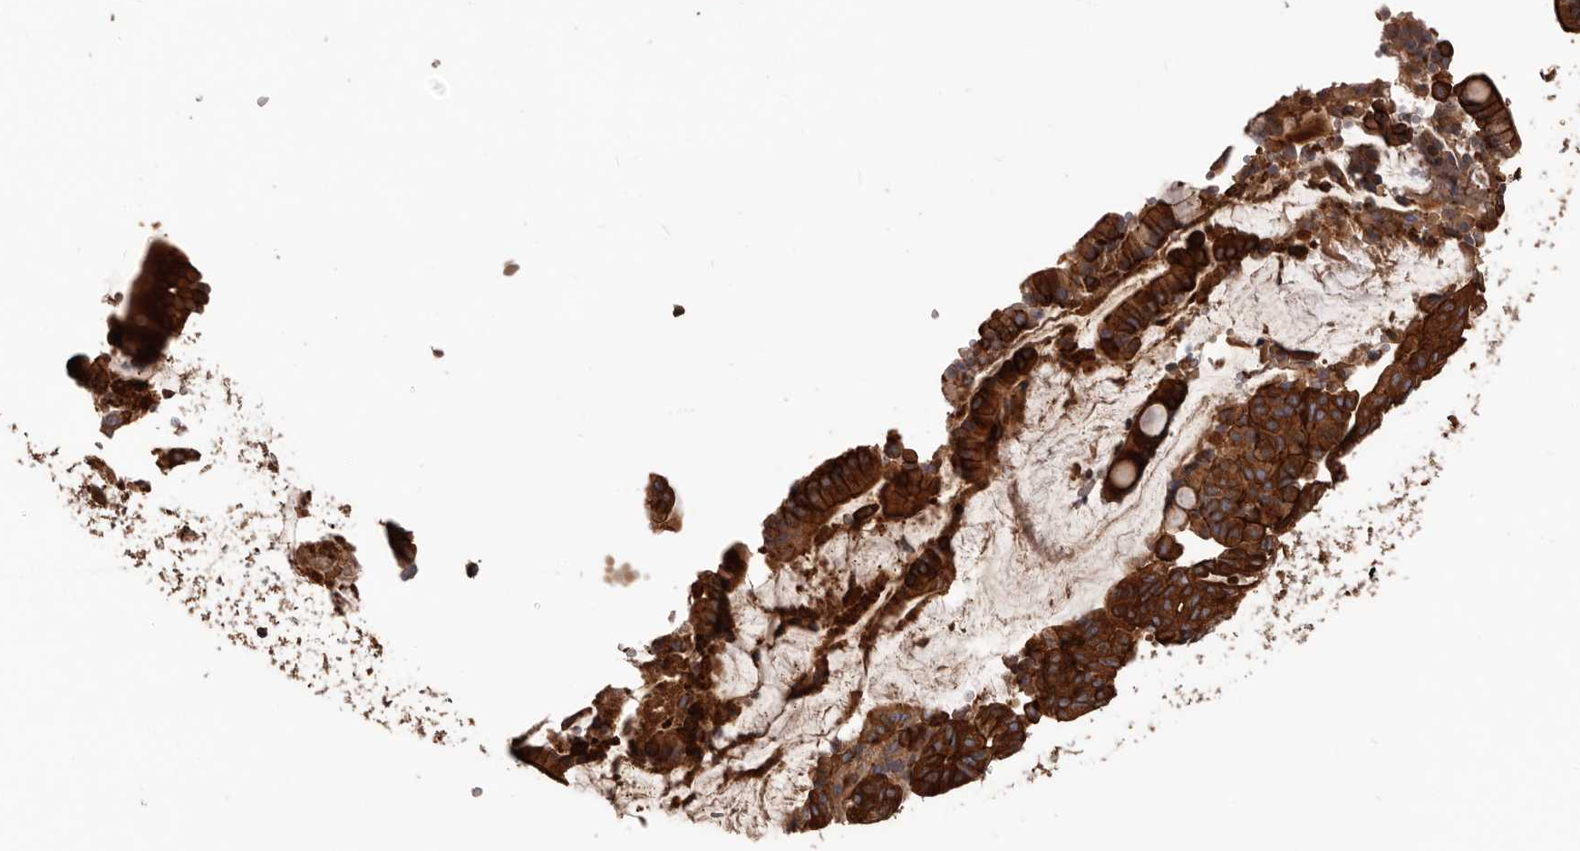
{"staining": {"intensity": "strong", "quantity": ">75%", "location": "cytoplasmic/membranous"}, "tissue": "pancreatic cancer", "cell_type": "Tumor cells", "image_type": "cancer", "snomed": [{"axis": "morphology", "description": "Adenocarcinoma, NOS"}, {"axis": "topography", "description": "Pancreas"}], "caption": "A photomicrograph of adenocarcinoma (pancreatic) stained for a protein displays strong cytoplasmic/membranous brown staining in tumor cells.", "gene": "PNRC2", "patient": {"sex": "male", "age": 63}}